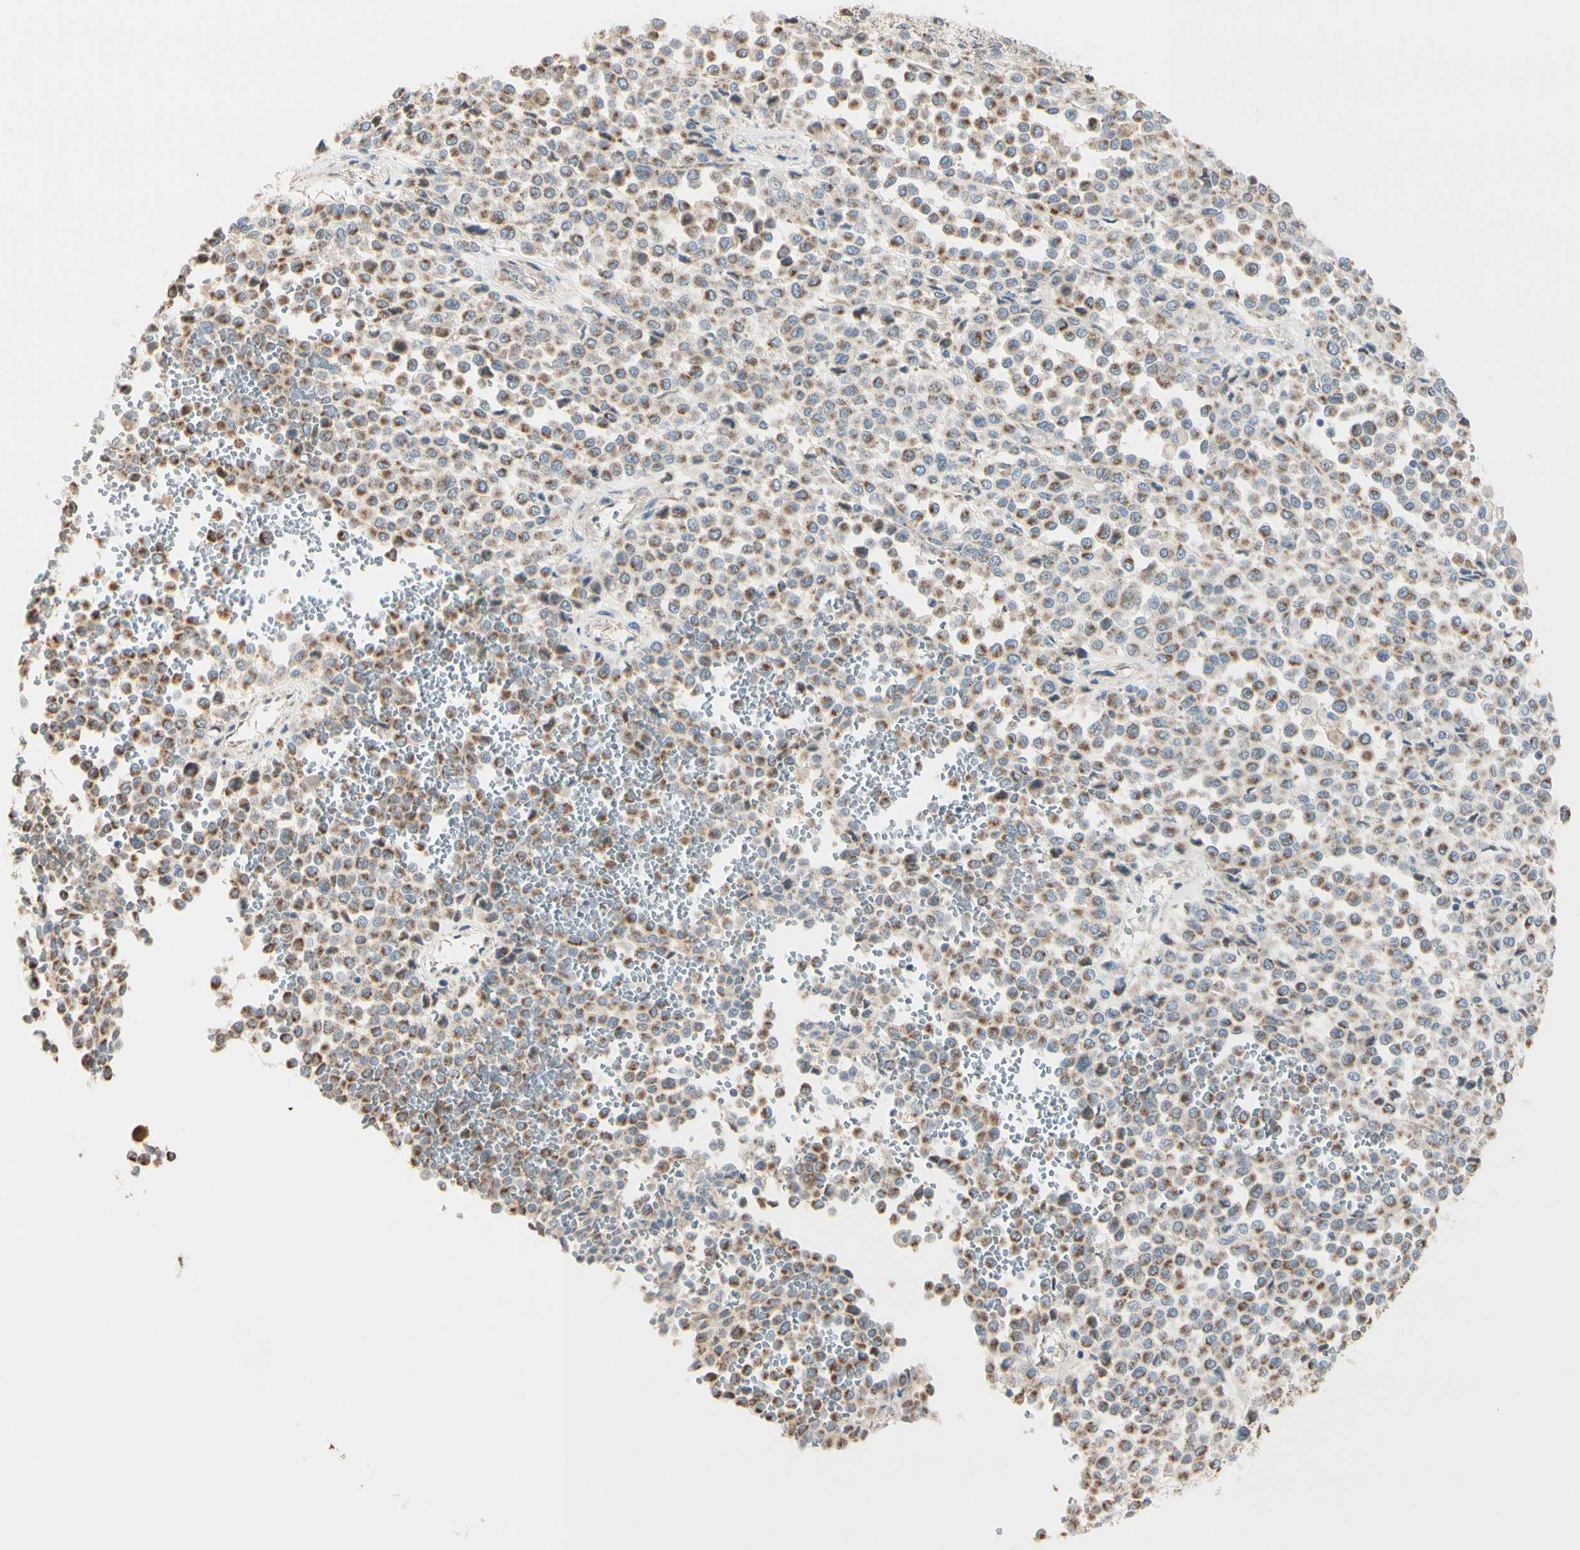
{"staining": {"intensity": "moderate", "quantity": ">75%", "location": "cytoplasmic/membranous"}, "tissue": "melanoma", "cell_type": "Tumor cells", "image_type": "cancer", "snomed": [{"axis": "morphology", "description": "Malignant melanoma, Metastatic site"}, {"axis": "topography", "description": "Pancreas"}], "caption": "This micrograph demonstrates IHC staining of human melanoma, with medium moderate cytoplasmic/membranous positivity in approximately >75% of tumor cells.", "gene": "EPHA3", "patient": {"sex": "female", "age": 30}}